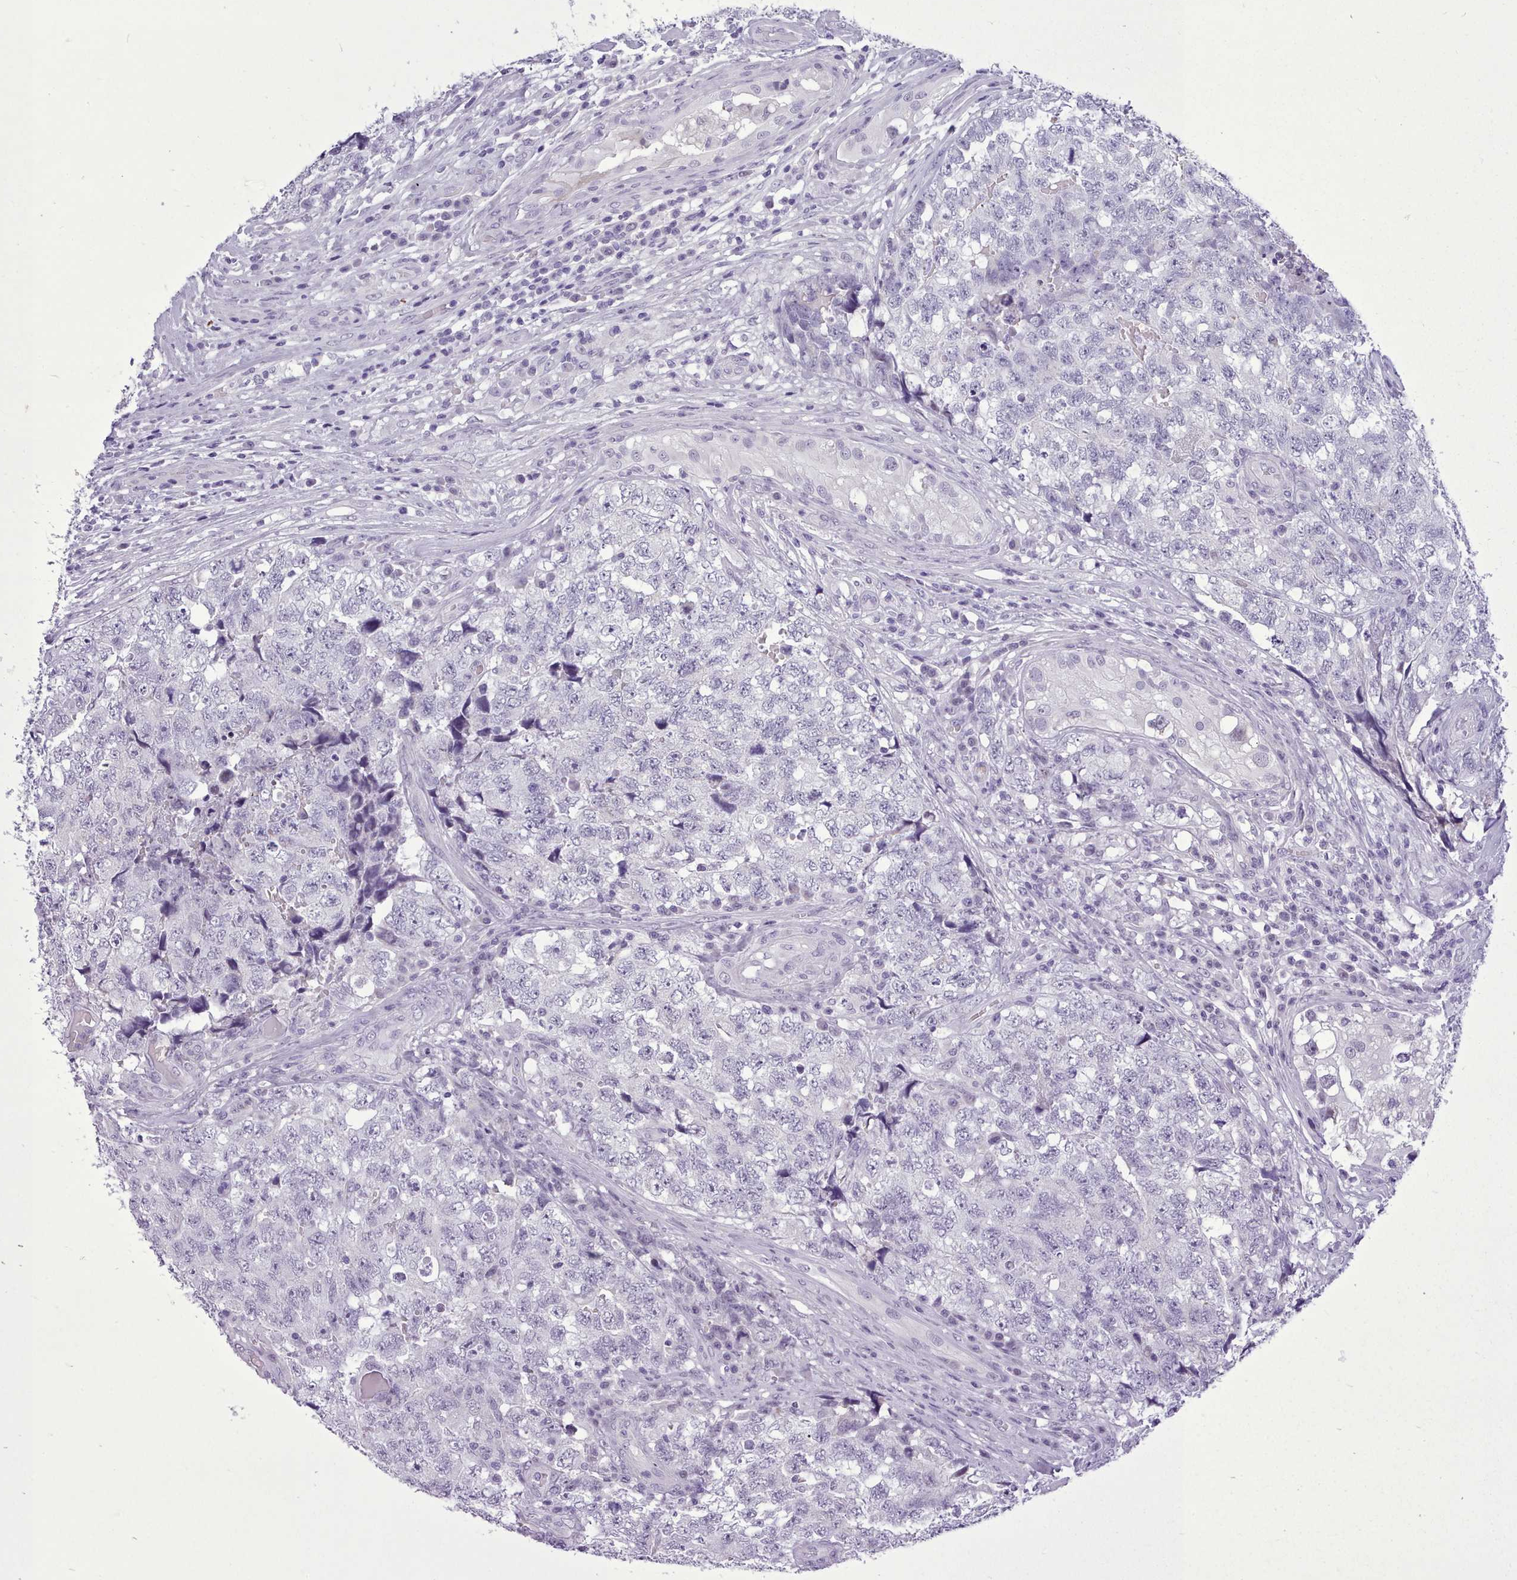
{"staining": {"intensity": "negative", "quantity": "none", "location": "none"}, "tissue": "testis cancer", "cell_type": "Tumor cells", "image_type": "cancer", "snomed": [{"axis": "morphology", "description": "Carcinoma, Embryonal, NOS"}, {"axis": "topography", "description": "Testis"}], "caption": "Immunohistochemistry (IHC) histopathology image of testis embryonal carcinoma stained for a protein (brown), which displays no staining in tumor cells.", "gene": "FBXO48", "patient": {"sex": "male", "age": 31}}